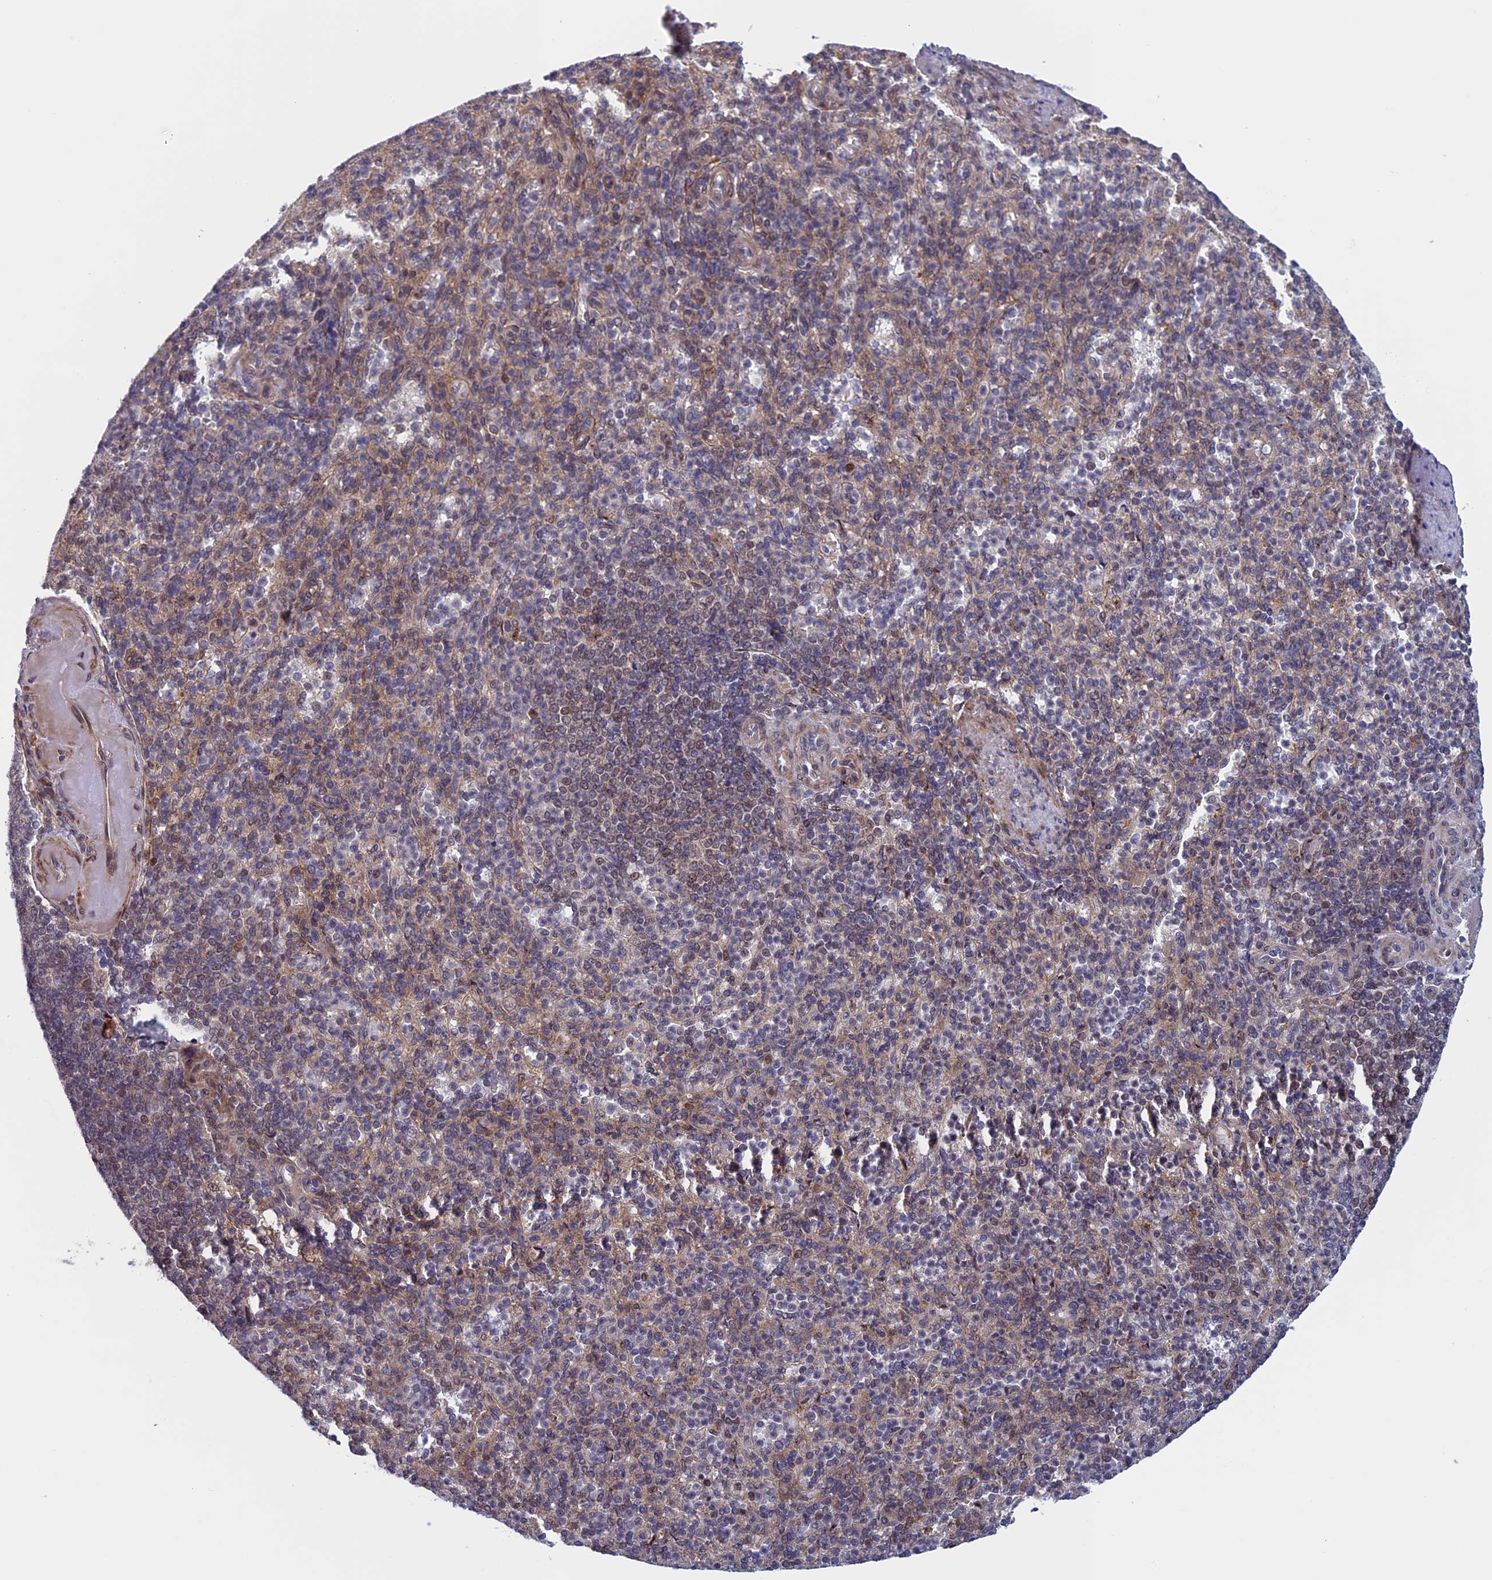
{"staining": {"intensity": "weak", "quantity": "25%-75%", "location": "cytoplasmic/membranous,nuclear"}, "tissue": "spleen", "cell_type": "Cells in red pulp", "image_type": "normal", "snomed": [{"axis": "morphology", "description": "Normal tissue, NOS"}, {"axis": "topography", "description": "Spleen"}], "caption": "Immunohistochemical staining of benign human spleen reveals low levels of weak cytoplasmic/membranous,nuclear staining in approximately 25%-75% of cells in red pulp. (IHC, brightfield microscopy, high magnification).", "gene": "FADS1", "patient": {"sex": "female", "age": 74}}